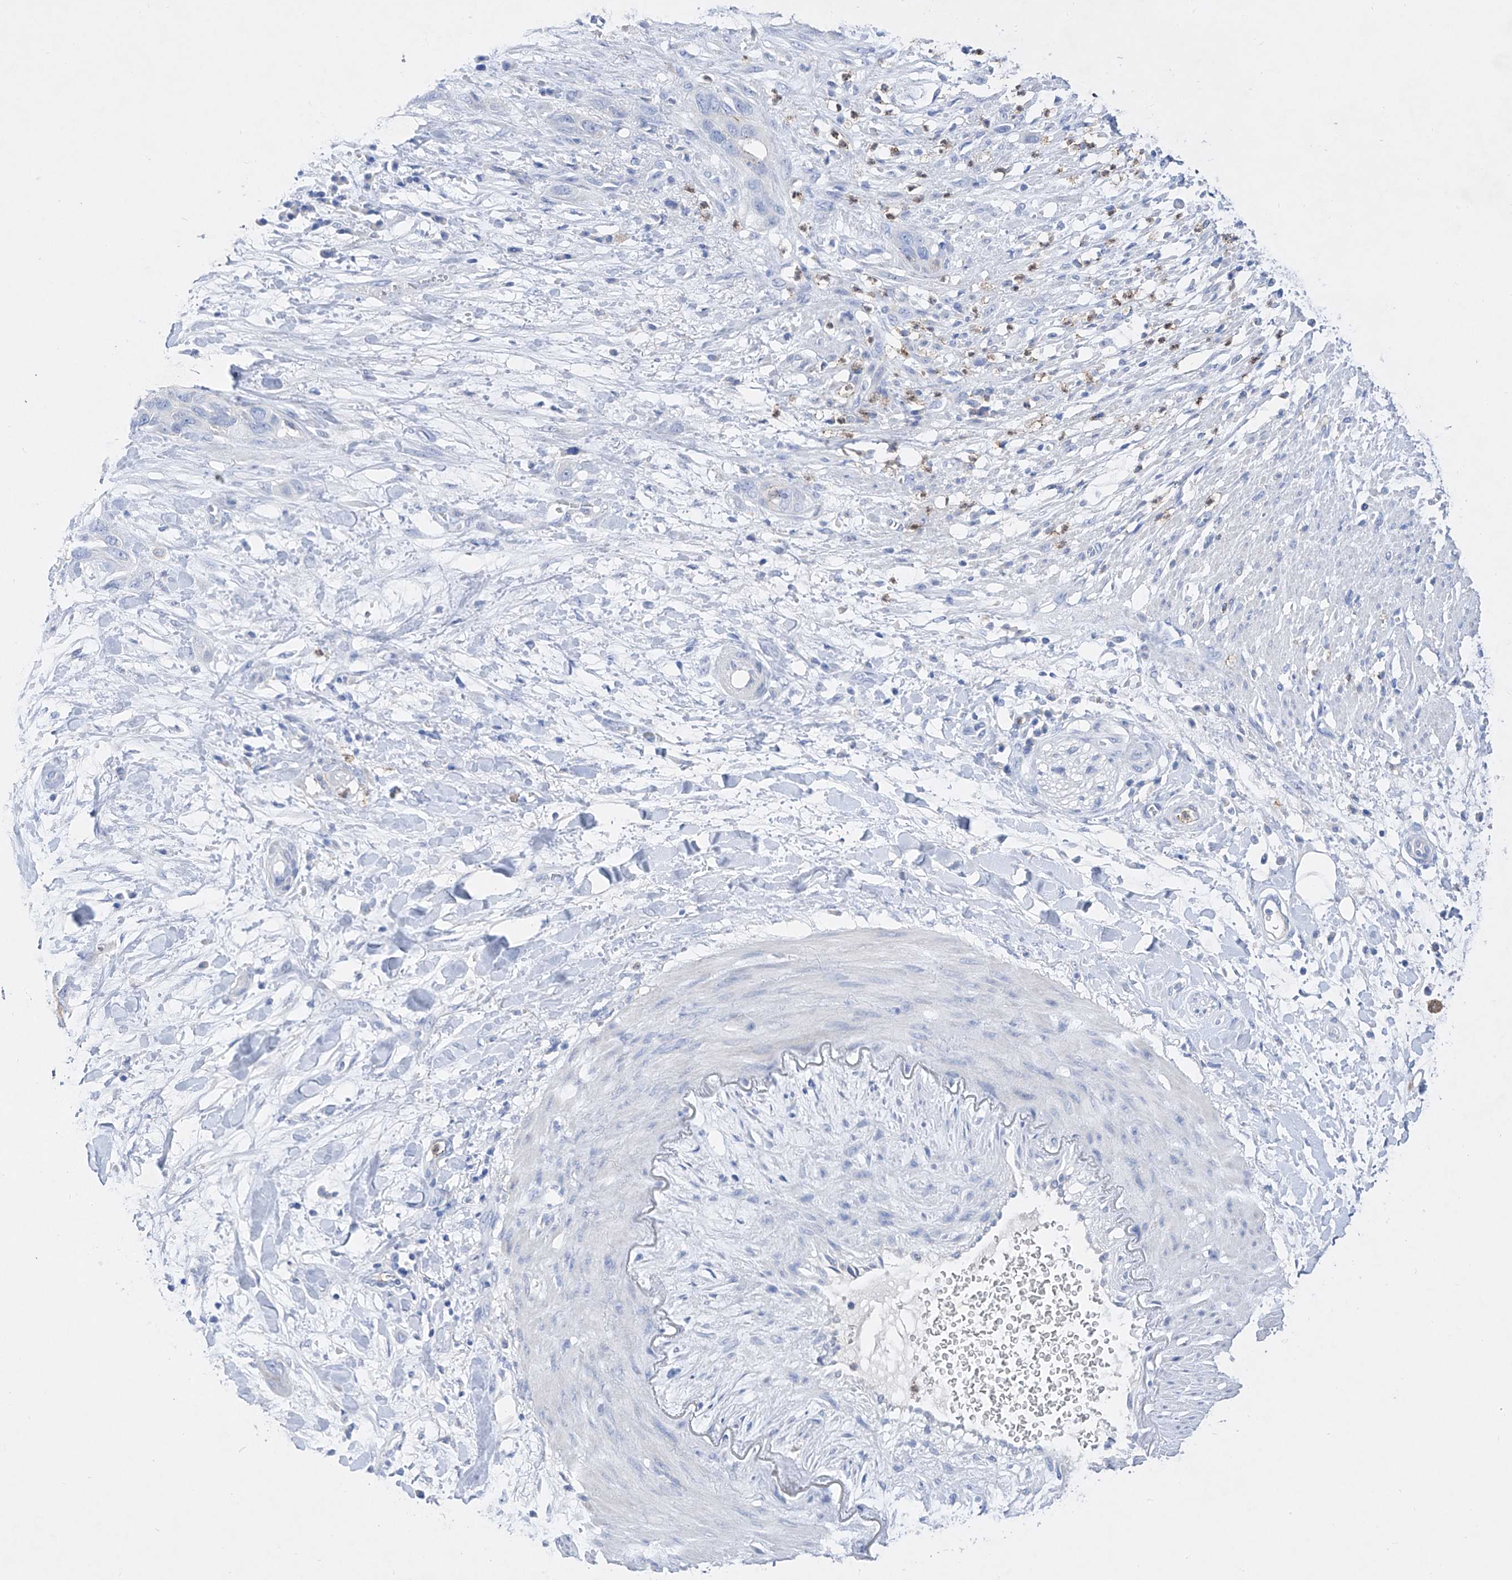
{"staining": {"intensity": "negative", "quantity": "none", "location": "none"}, "tissue": "pancreatic cancer", "cell_type": "Tumor cells", "image_type": "cancer", "snomed": [{"axis": "morphology", "description": "Adenocarcinoma, NOS"}, {"axis": "topography", "description": "Pancreas"}], "caption": "This is an immunohistochemistry (IHC) micrograph of adenocarcinoma (pancreatic). There is no expression in tumor cells.", "gene": "TM7SF2", "patient": {"sex": "female", "age": 60}}